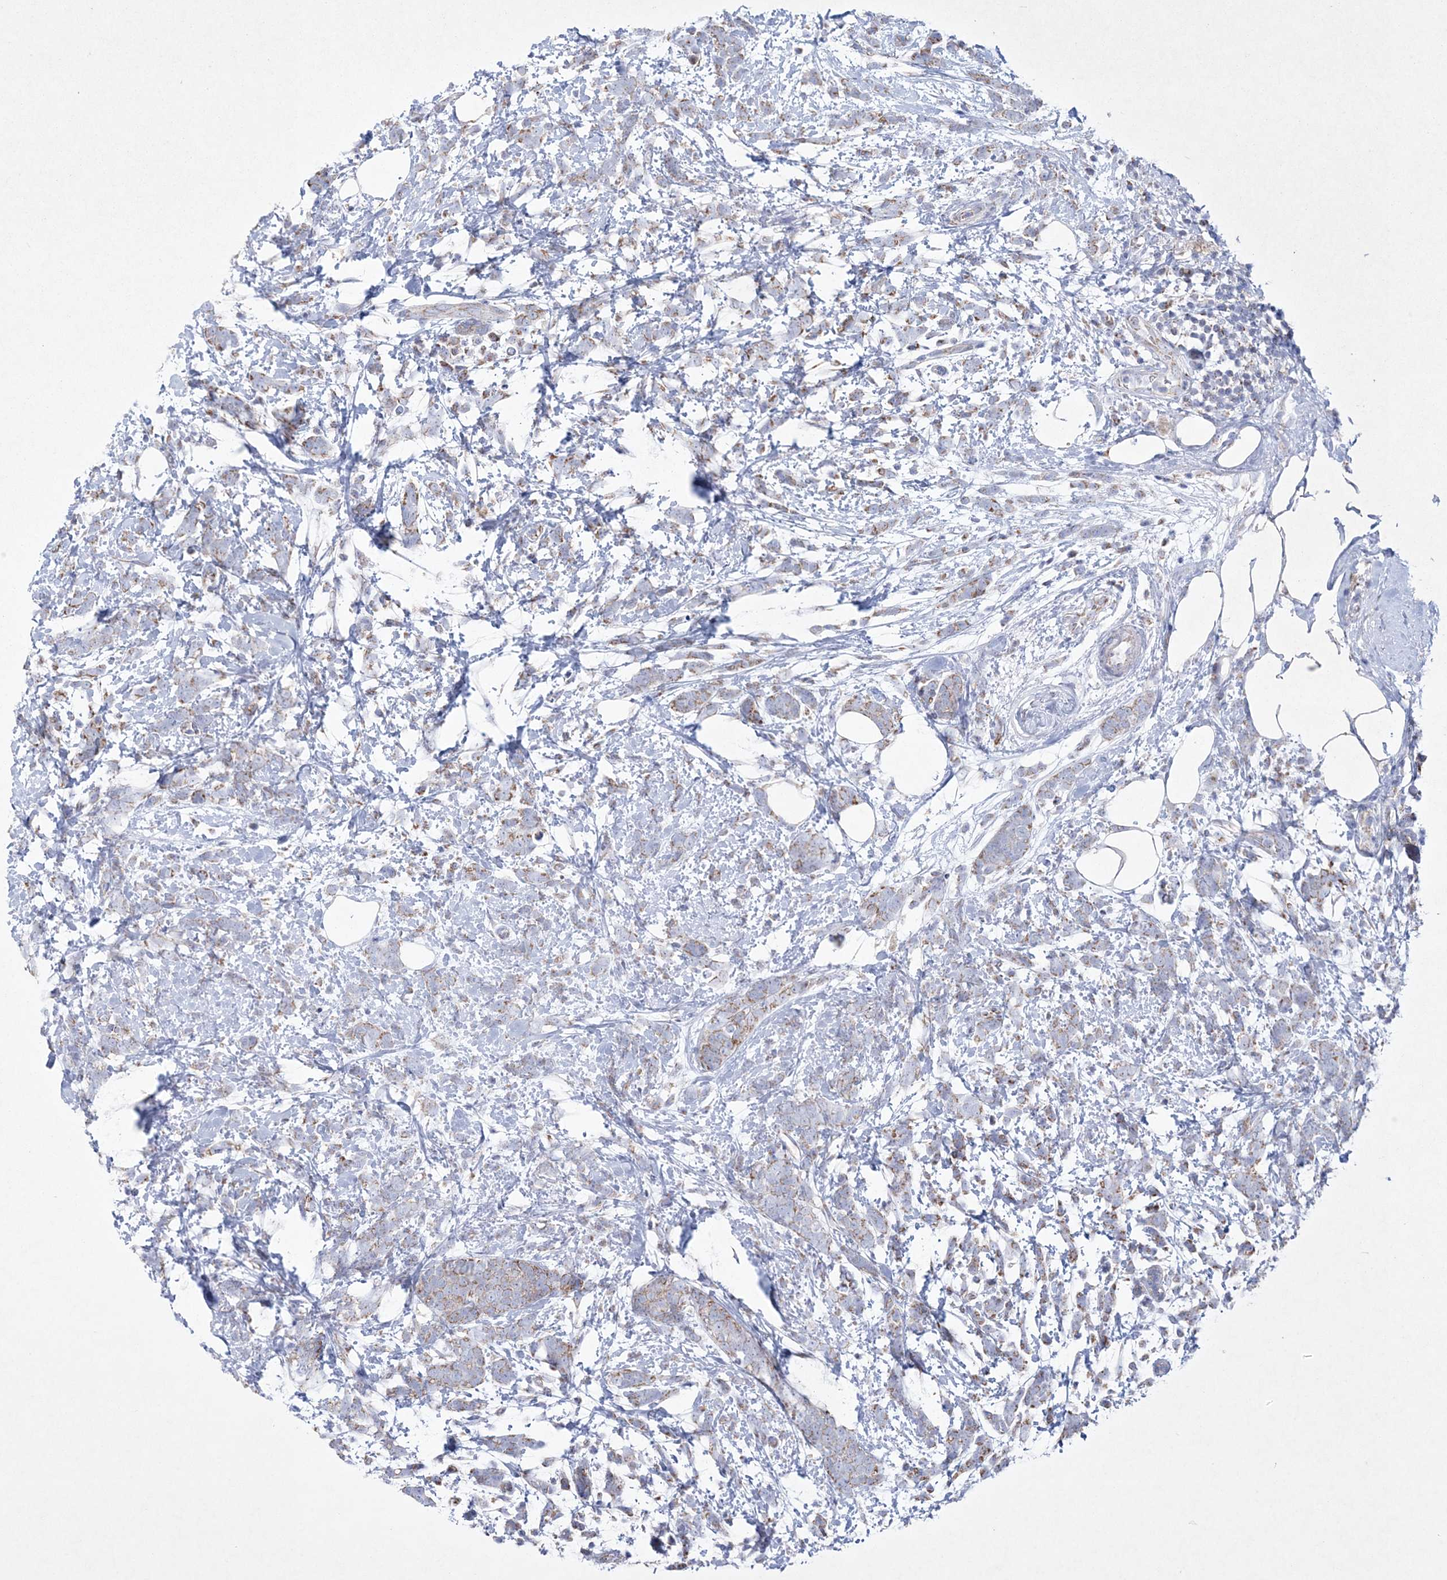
{"staining": {"intensity": "weak", "quantity": ">75%", "location": "cytoplasmic/membranous"}, "tissue": "breast cancer", "cell_type": "Tumor cells", "image_type": "cancer", "snomed": [{"axis": "morphology", "description": "Lobular carcinoma"}, {"axis": "topography", "description": "Breast"}], "caption": "IHC micrograph of breast cancer (lobular carcinoma) stained for a protein (brown), which shows low levels of weak cytoplasmic/membranous staining in approximately >75% of tumor cells.", "gene": "CES4A", "patient": {"sex": "female", "age": 58}}